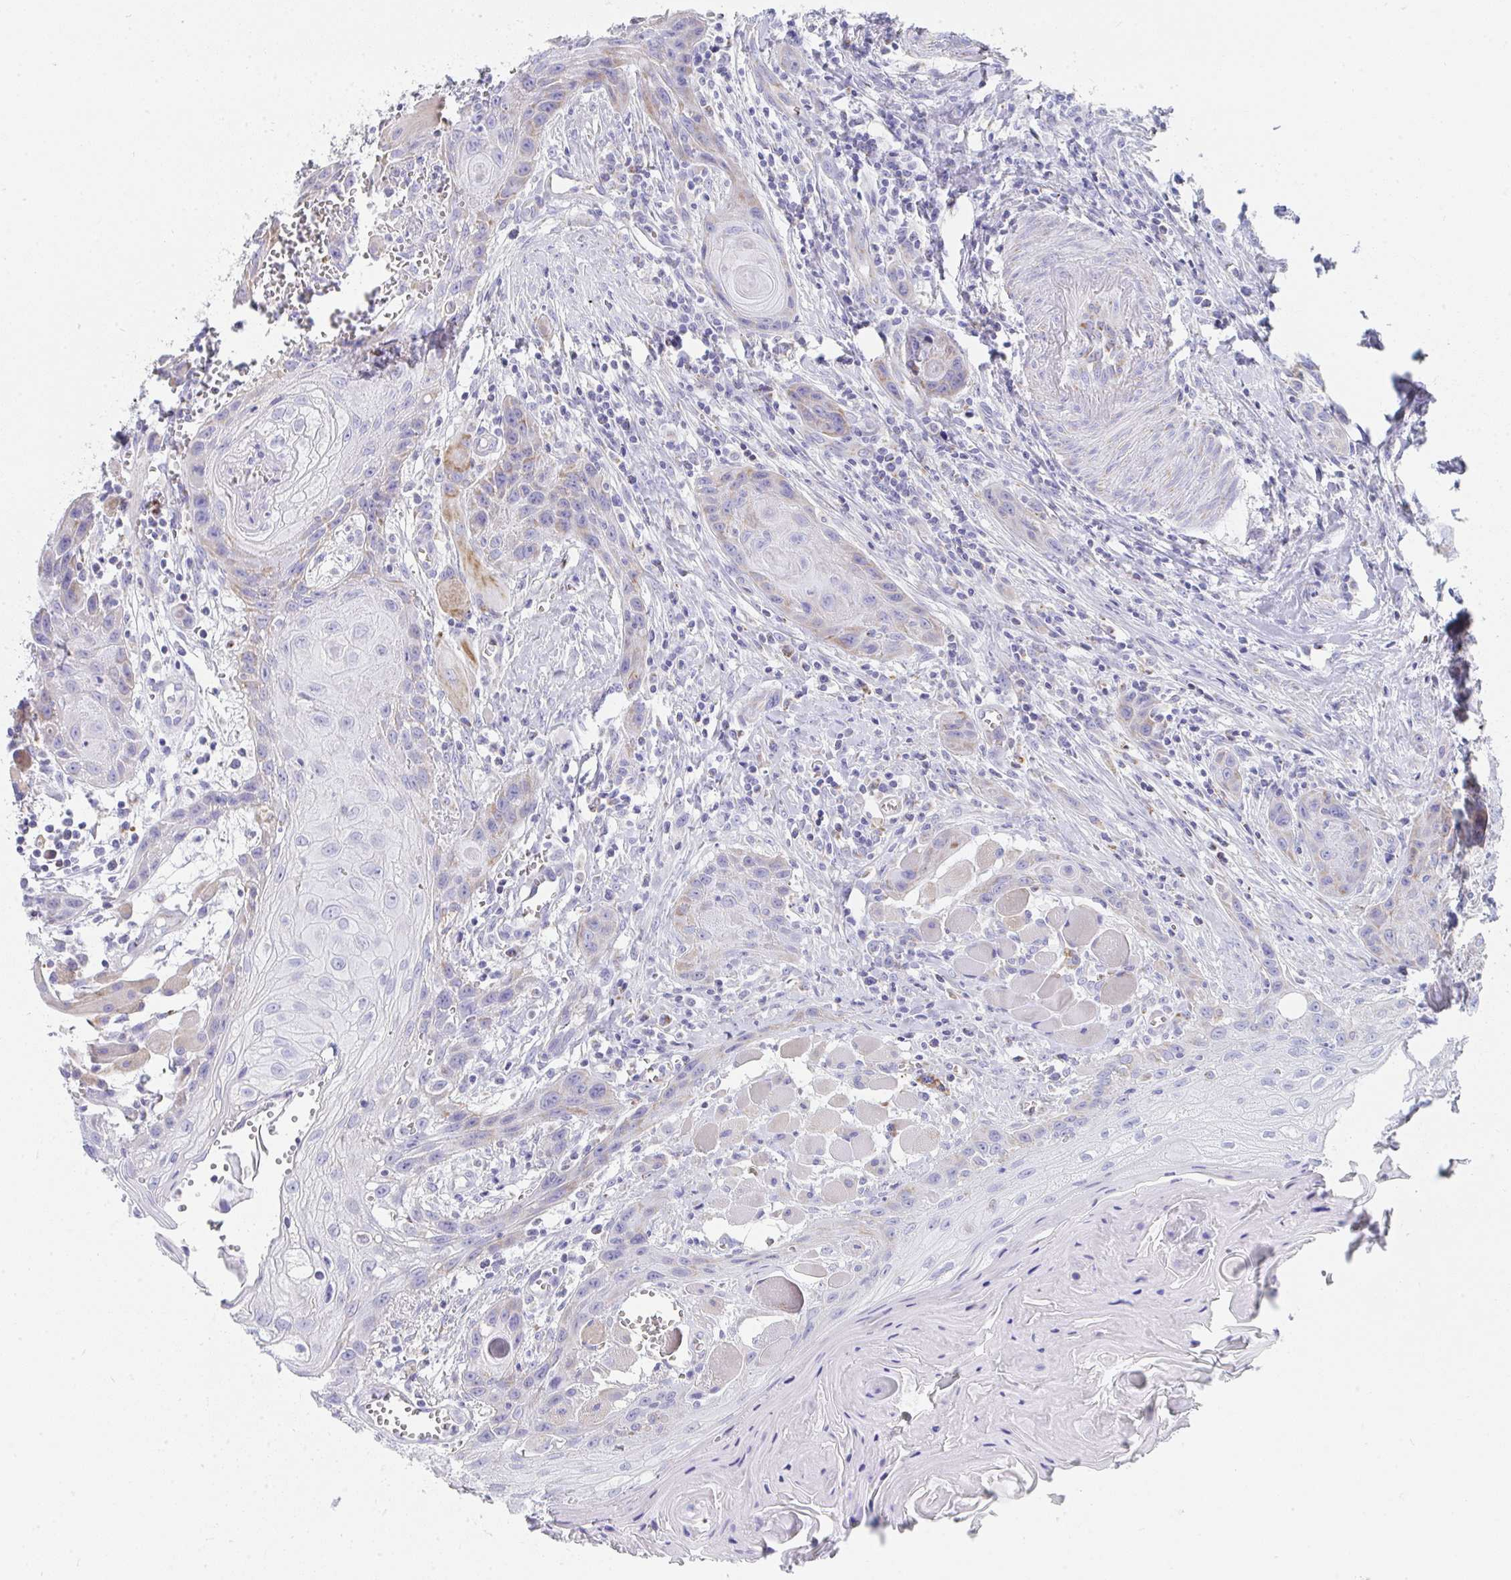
{"staining": {"intensity": "weak", "quantity": "25%-75%", "location": "cytoplasmic/membranous"}, "tissue": "head and neck cancer", "cell_type": "Tumor cells", "image_type": "cancer", "snomed": [{"axis": "morphology", "description": "Squamous cell carcinoma, NOS"}, {"axis": "topography", "description": "Oral tissue"}, {"axis": "topography", "description": "Head-Neck"}], "caption": "High-power microscopy captured an immunohistochemistry image of head and neck squamous cell carcinoma, revealing weak cytoplasmic/membranous expression in about 25%-75% of tumor cells. The staining was performed using DAB to visualize the protein expression in brown, while the nuclei were stained in blue with hematoxylin (Magnification: 20x).", "gene": "AIFM1", "patient": {"sex": "male", "age": 58}}